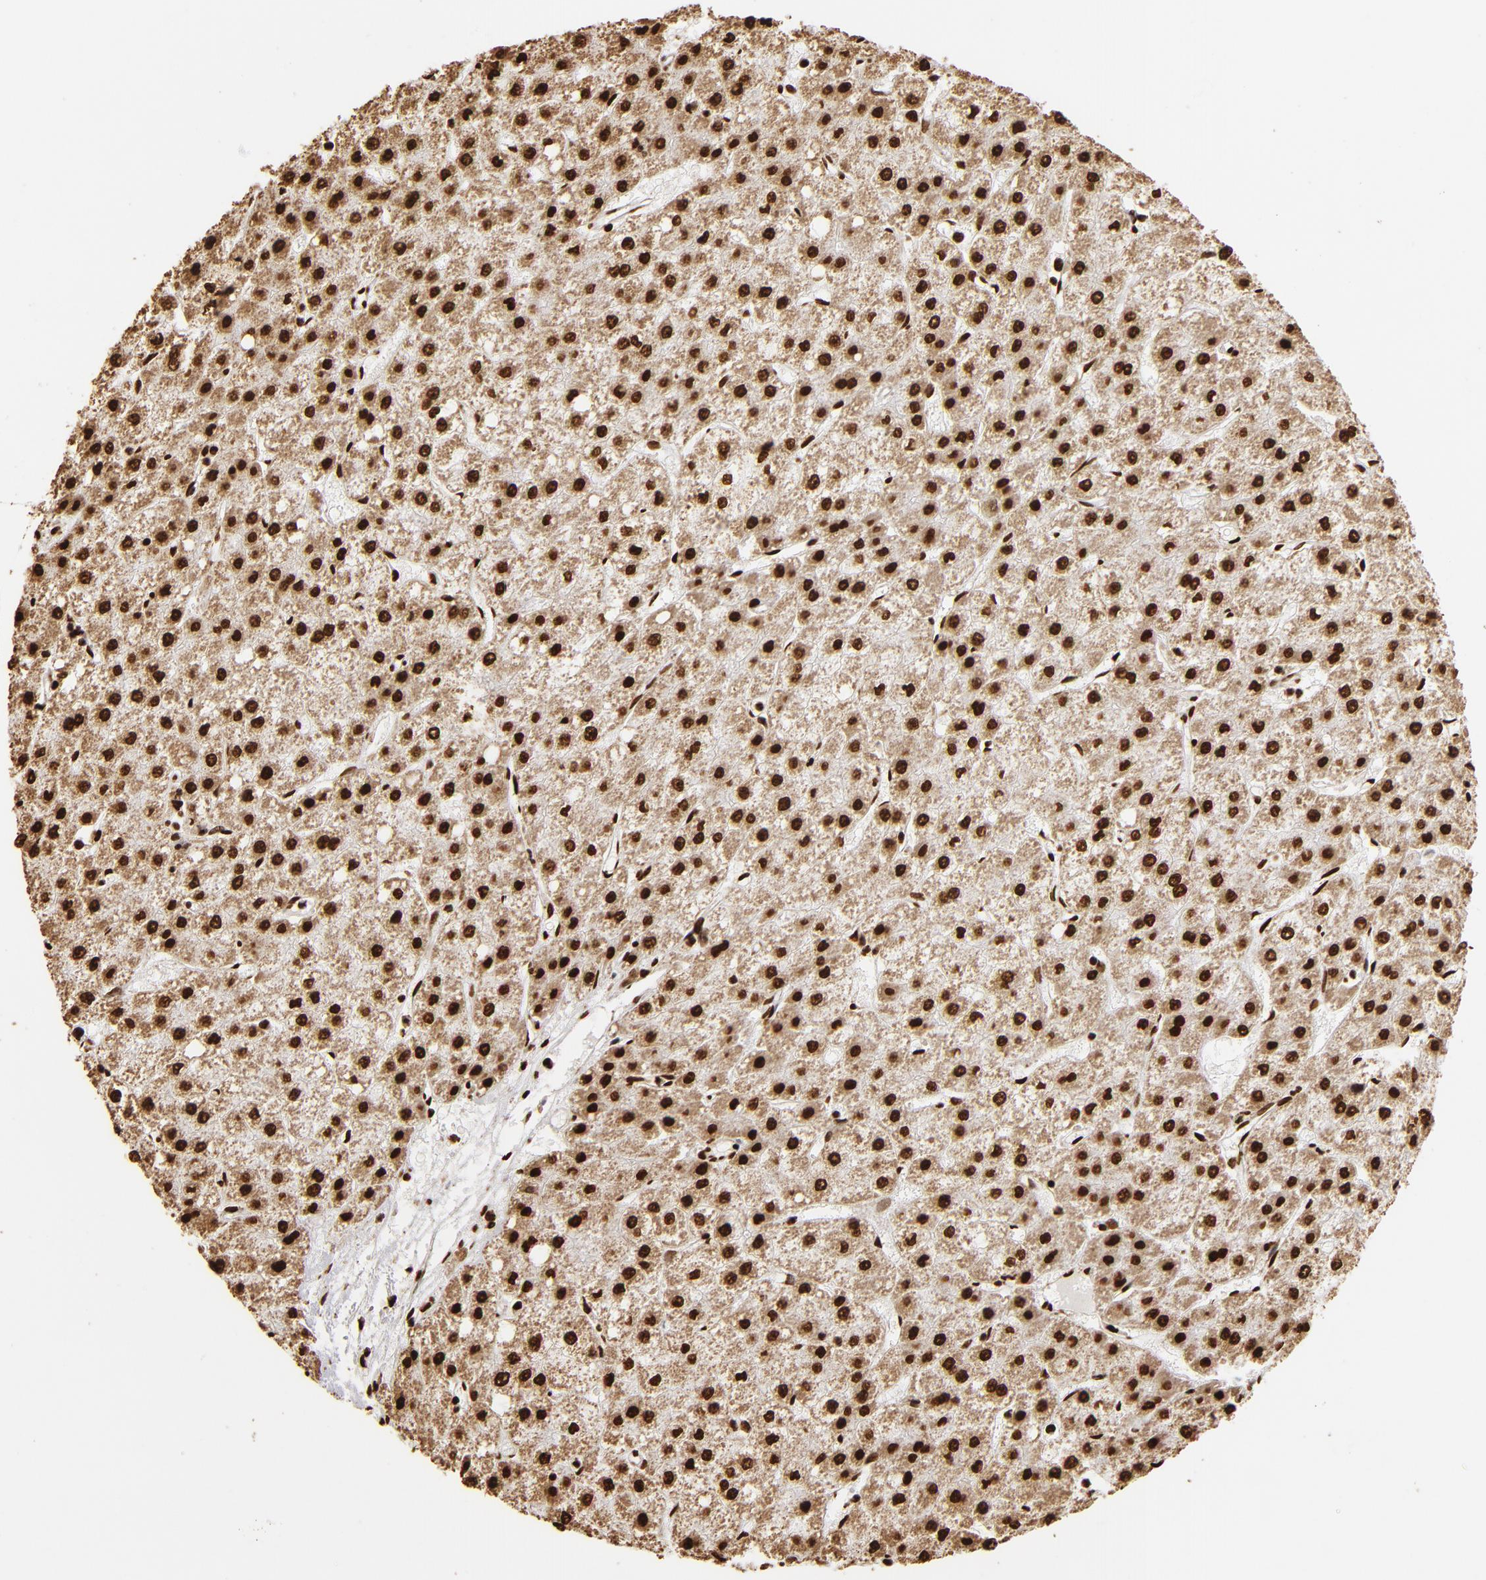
{"staining": {"intensity": "strong", "quantity": ">75%", "location": "cytoplasmic/membranous,nuclear"}, "tissue": "liver cancer", "cell_type": "Tumor cells", "image_type": "cancer", "snomed": [{"axis": "morphology", "description": "Carcinoma, Hepatocellular, NOS"}, {"axis": "topography", "description": "Liver"}], "caption": "Liver cancer (hepatocellular carcinoma) stained with a protein marker reveals strong staining in tumor cells.", "gene": "ILF3", "patient": {"sex": "female", "age": 52}}